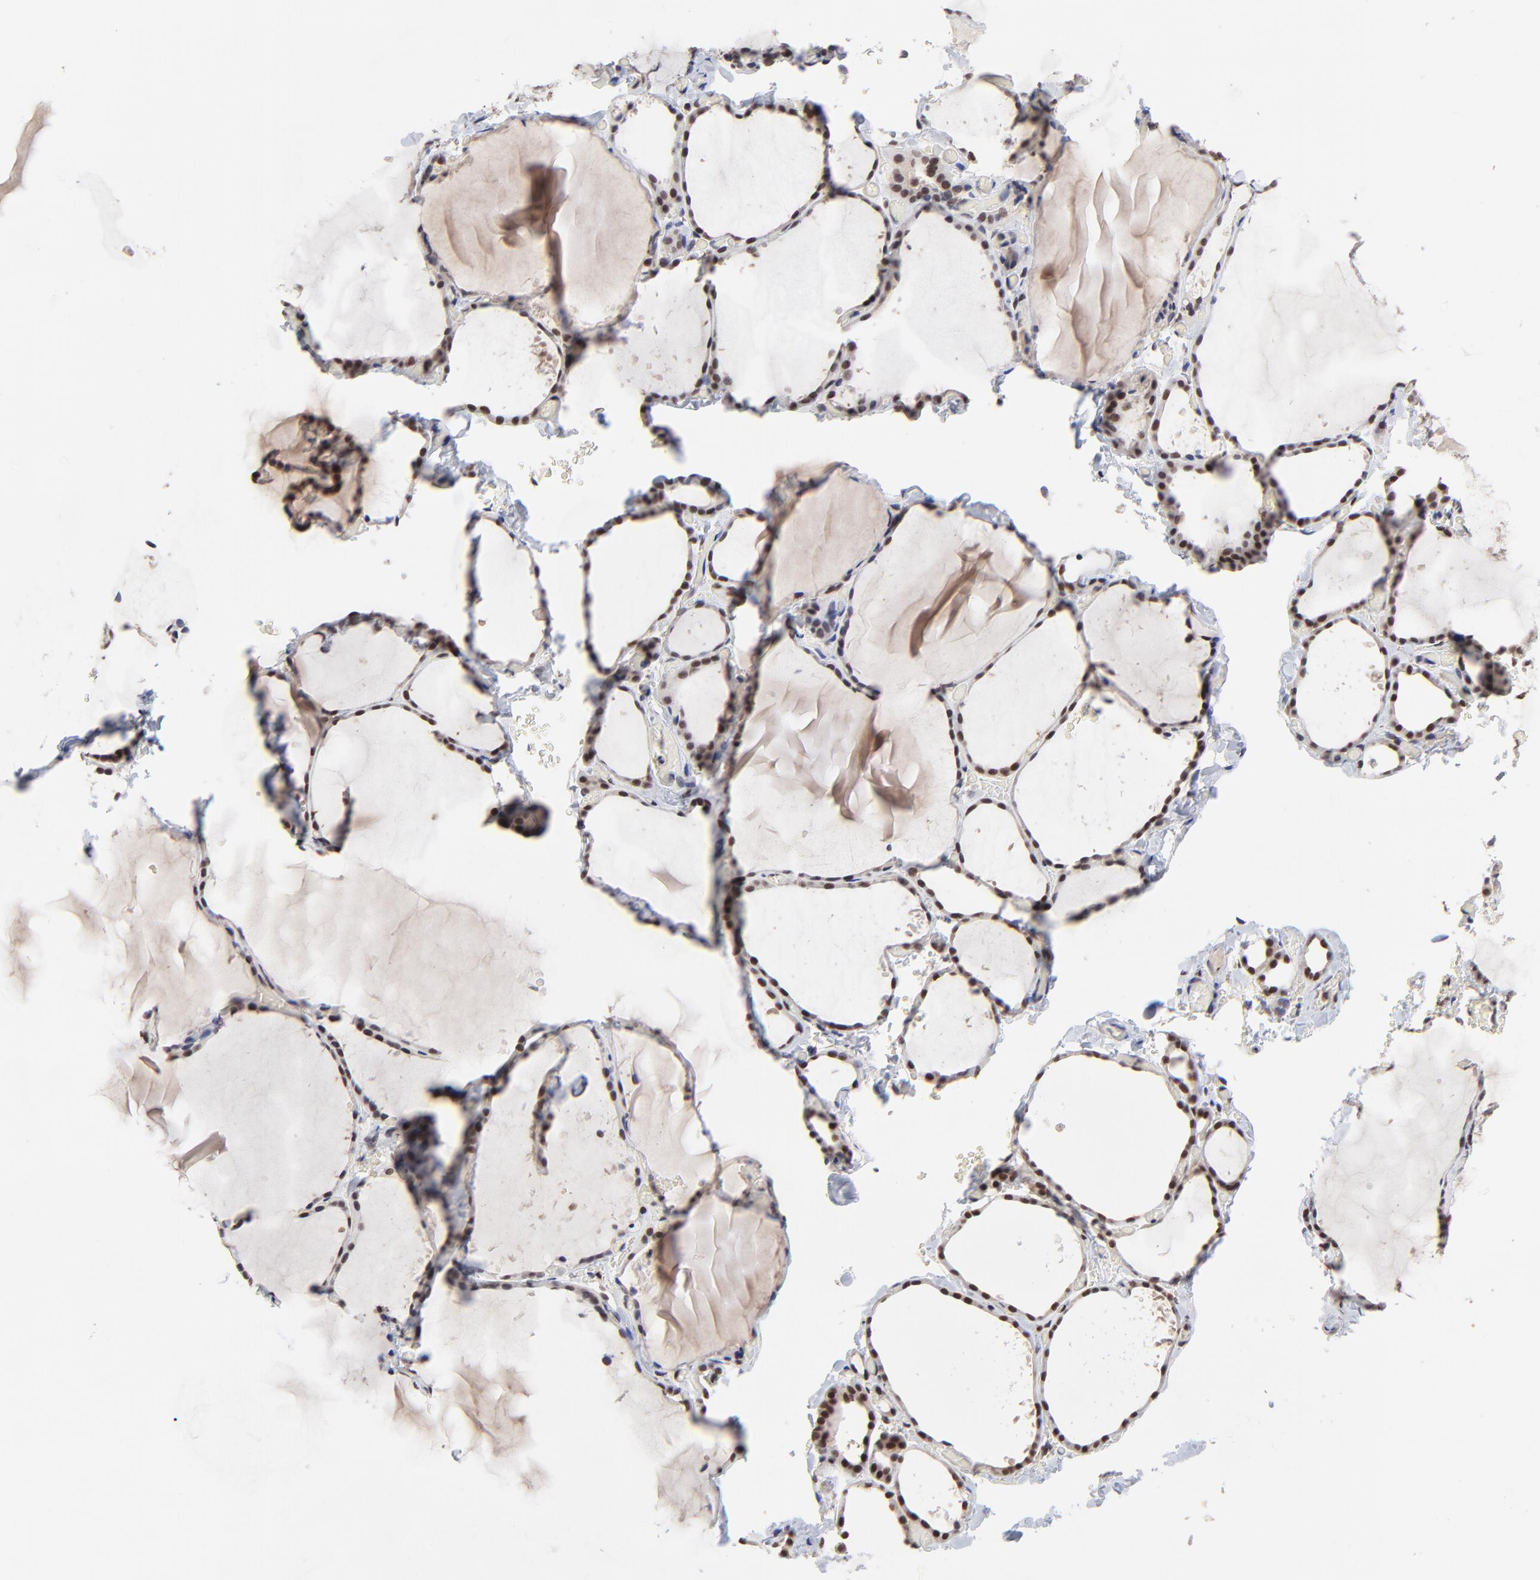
{"staining": {"intensity": "moderate", "quantity": ">75%", "location": "nuclear"}, "tissue": "thyroid gland", "cell_type": "Glandular cells", "image_type": "normal", "snomed": [{"axis": "morphology", "description": "Normal tissue, NOS"}, {"axis": "topography", "description": "Thyroid gland"}], "caption": "A high-resolution micrograph shows immunohistochemistry staining of normal thyroid gland, which exhibits moderate nuclear positivity in about >75% of glandular cells.", "gene": "DSN1", "patient": {"sex": "female", "age": 22}}